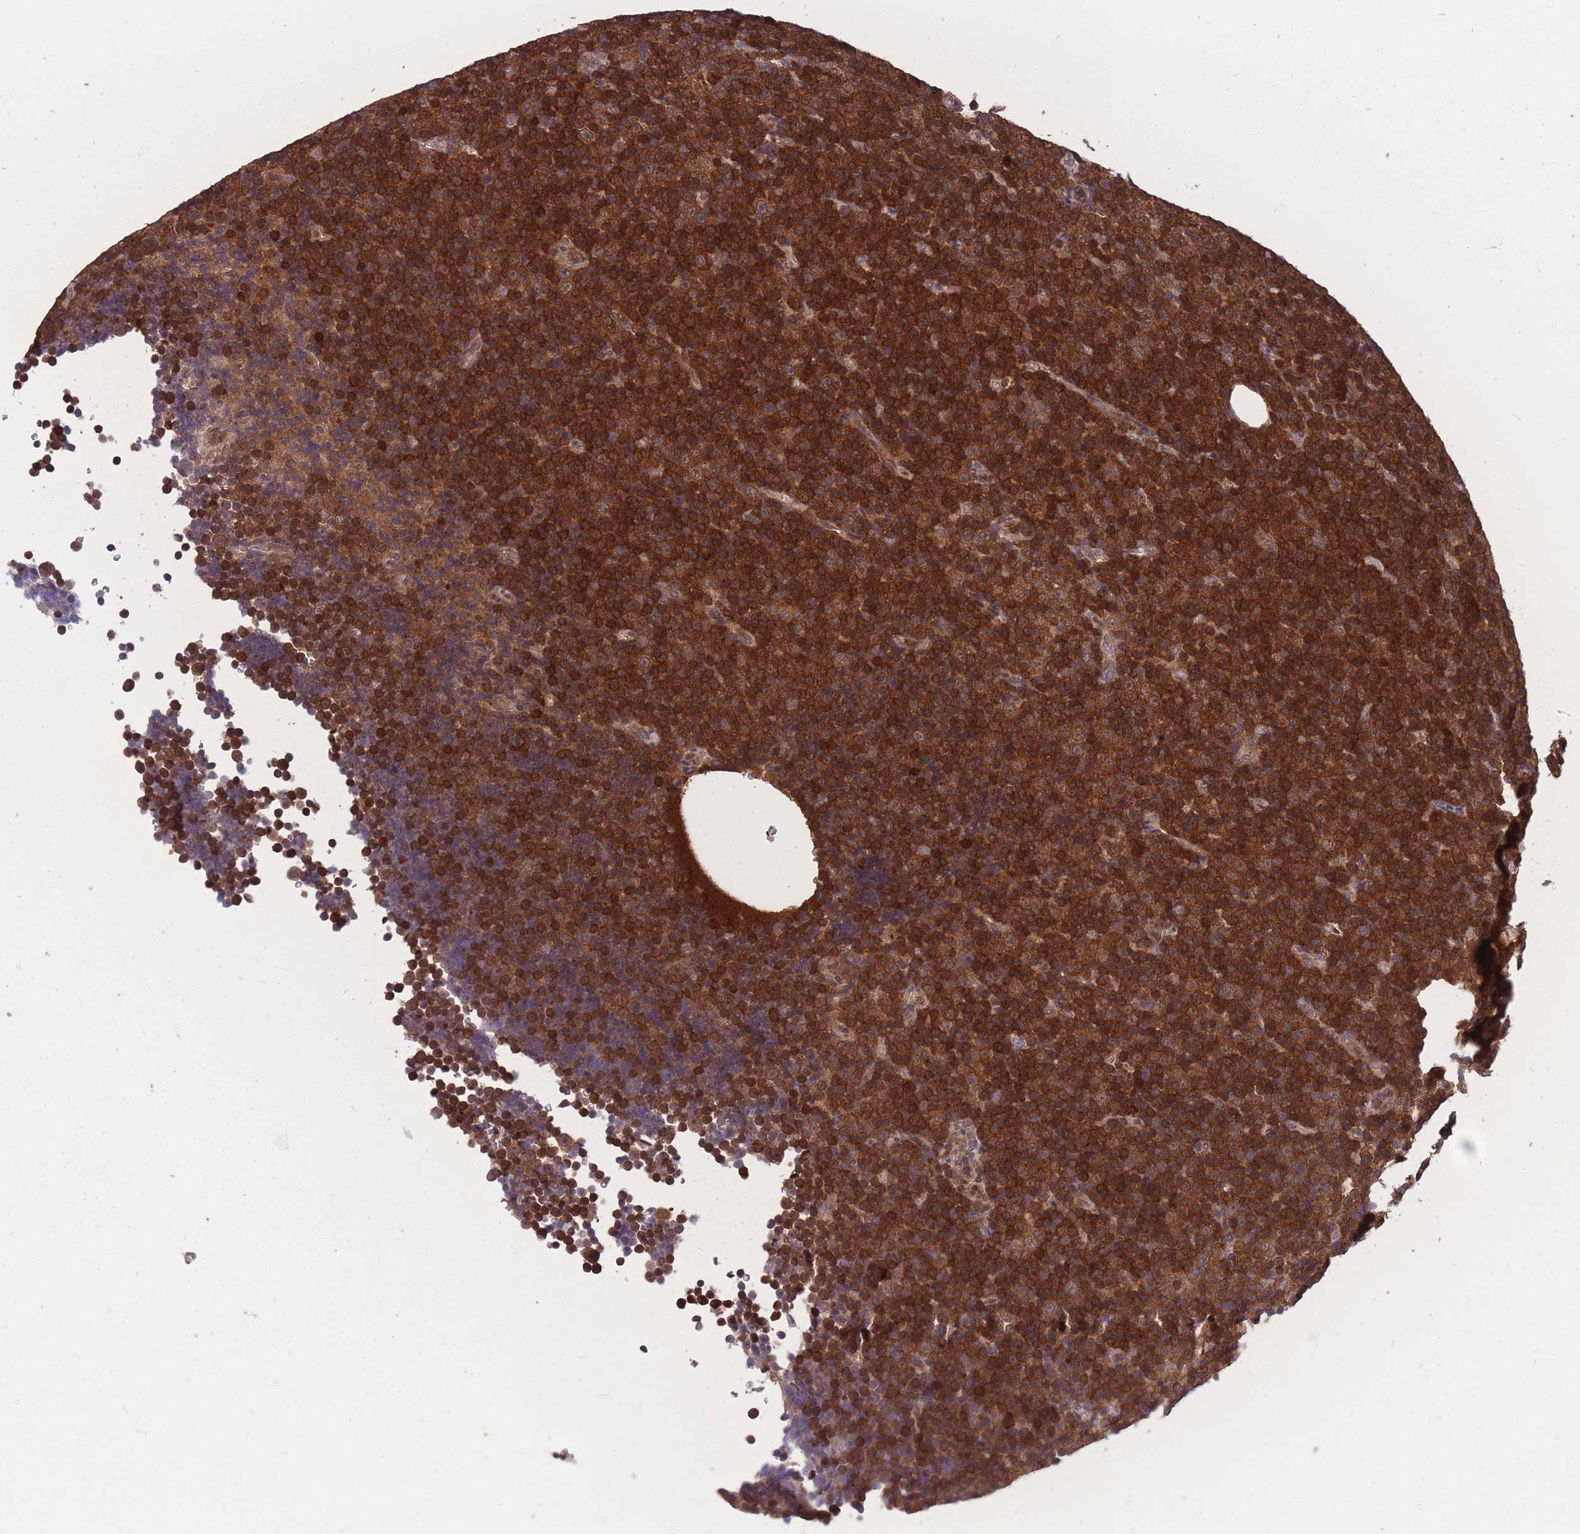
{"staining": {"intensity": "strong", "quantity": ">75%", "location": "cytoplasmic/membranous"}, "tissue": "lymphoma", "cell_type": "Tumor cells", "image_type": "cancer", "snomed": [{"axis": "morphology", "description": "Malignant lymphoma, non-Hodgkin's type, Low grade"}, {"axis": "topography", "description": "Lymph node"}], "caption": "Malignant lymphoma, non-Hodgkin's type (low-grade) stained with DAB (3,3'-diaminobenzidine) immunohistochemistry exhibits high levels of strong cytoplasmic/membranous expression in approximately >75% of tumor cells.", "gene": "UBE2N", "patient": {"sex": "female", "age": 67}}